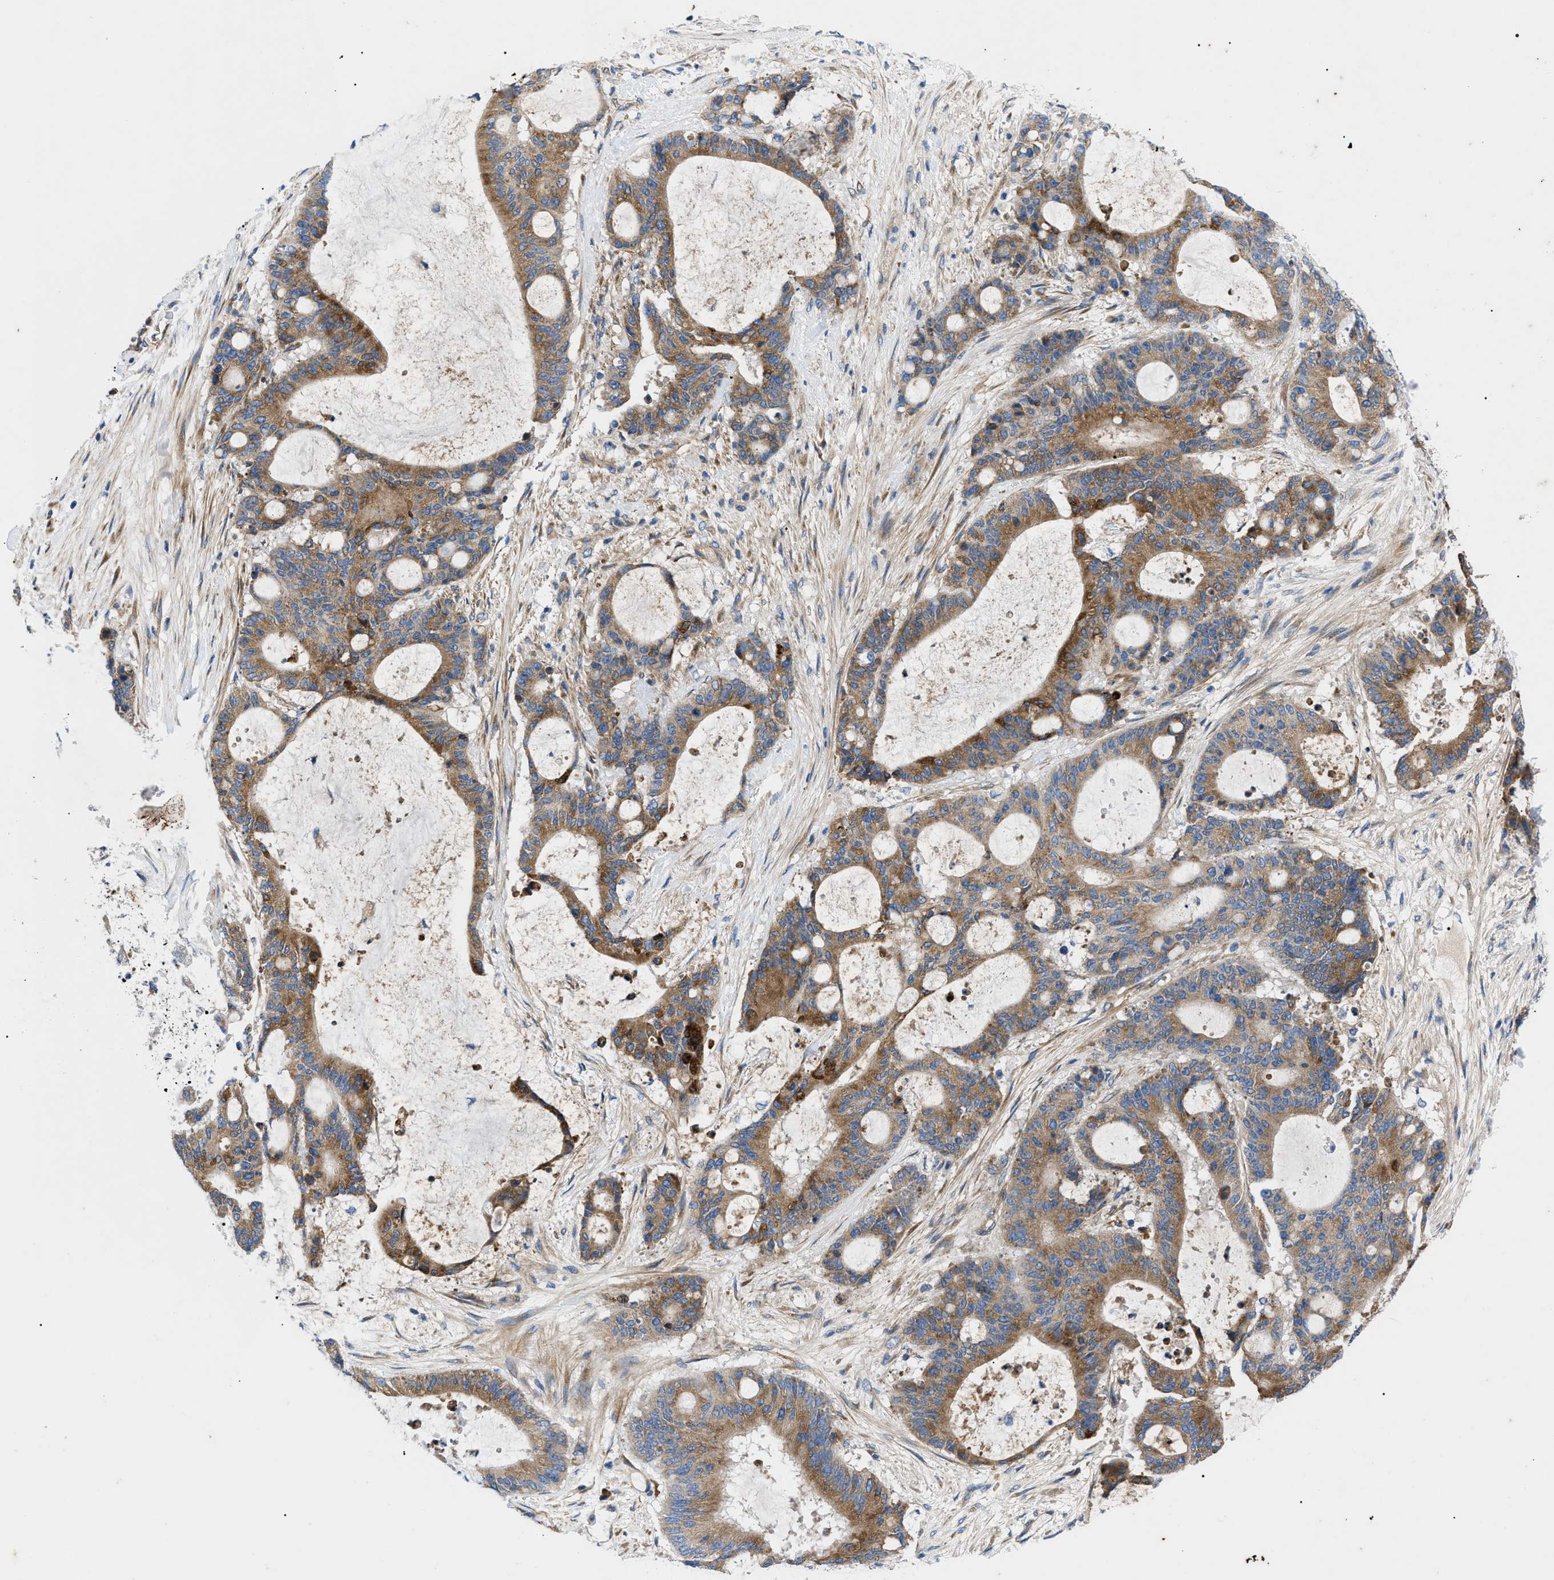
{"staining": {"intensity": "moderate", "quantity": ">75%", "location": "cytoplasmic/membranous"}, "tissue": "liver cancer", "cell_type": "Tumor cells", "image_type": "cancer", "snomed": [{"axis": "morphology", "description": "Cholangiocarcinoma"}, {"axis": "topography", "description": "Liver"}], "caption": "Human liver cancer (cholangiocarcinoma) stained with a brown dye demonstrates moderate cytoplasmic/membranous positive expression in about >75% of tumor cells.", "gene": "HSPB8", "patient": {"sex": "female", "age": 73}}